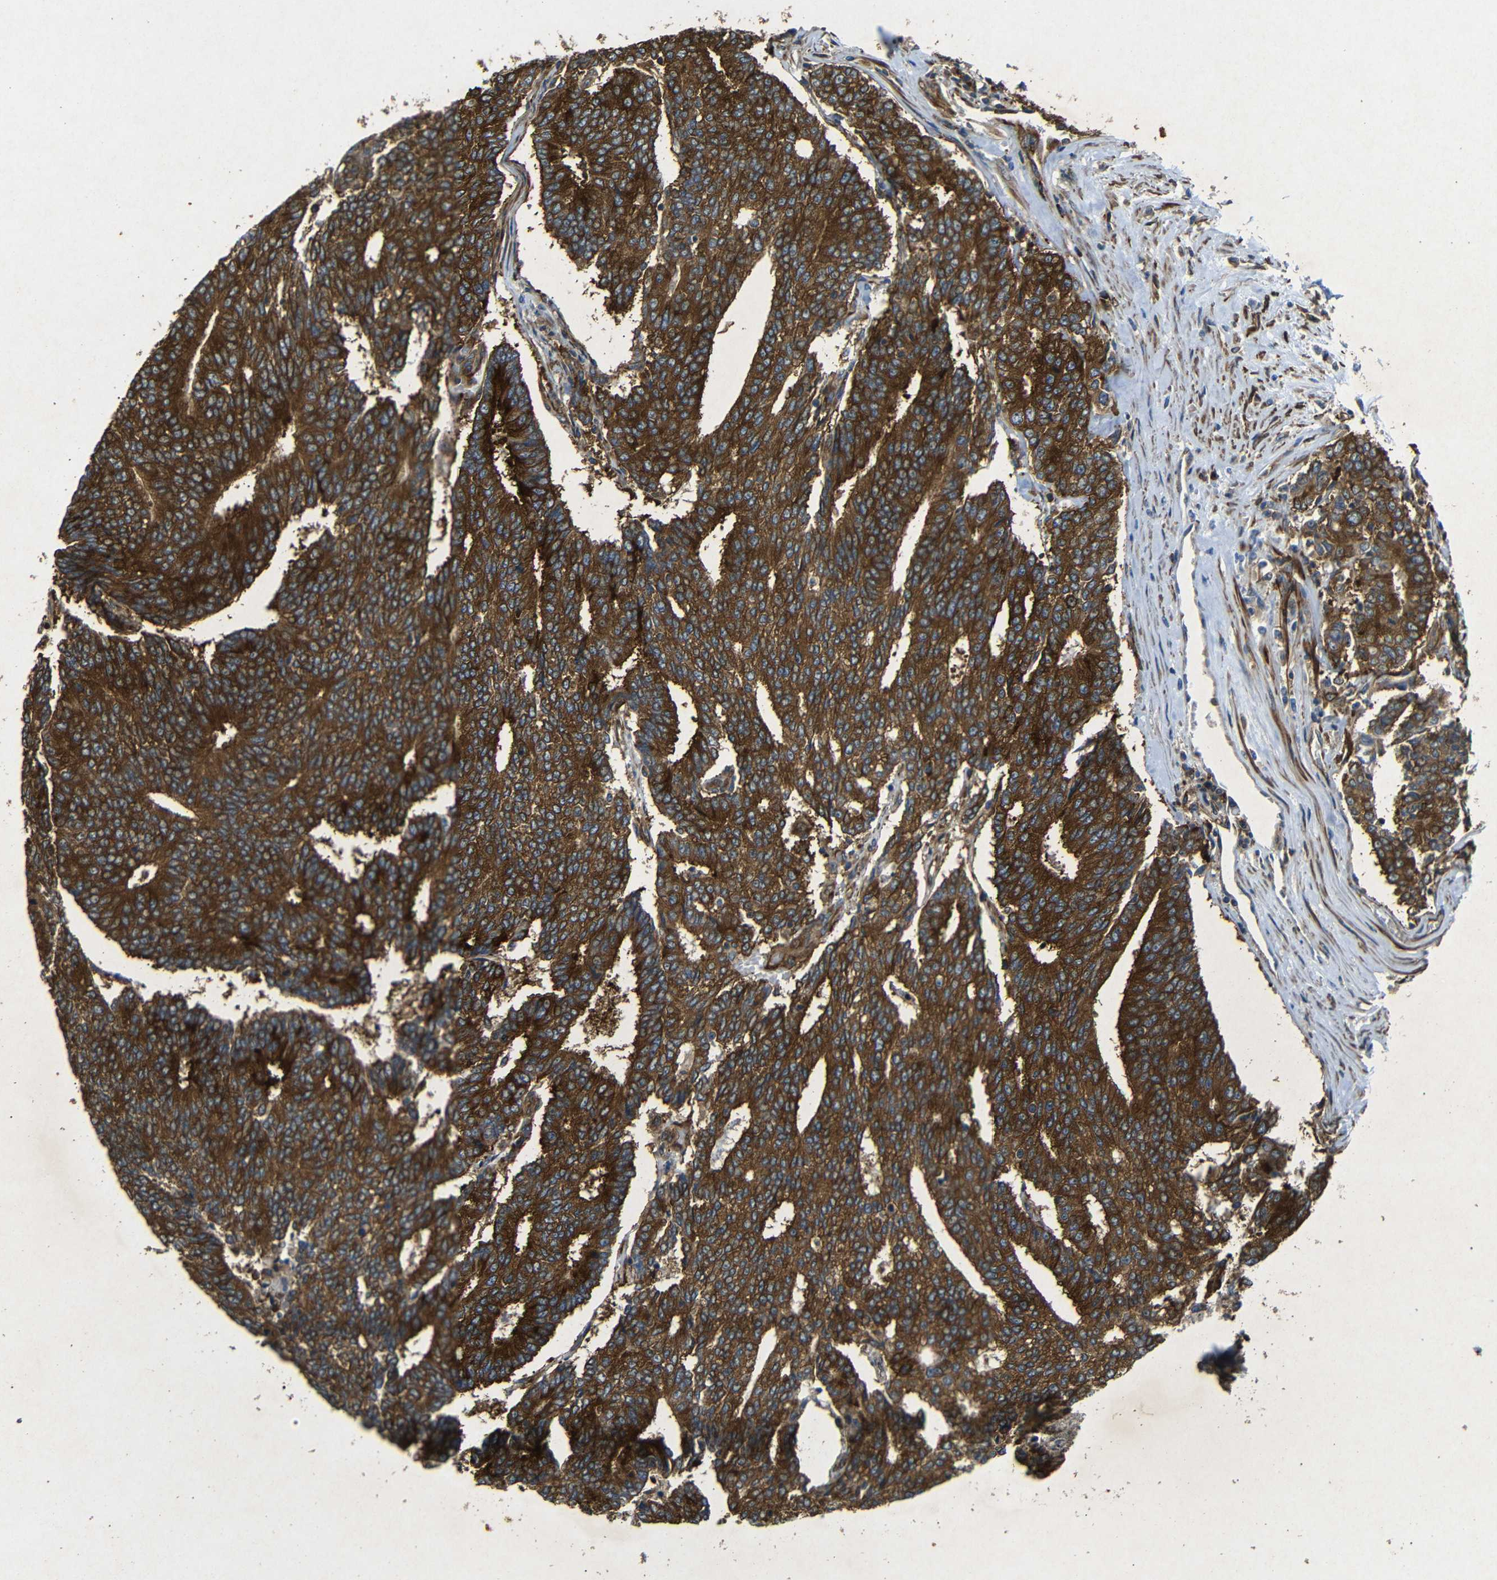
{"staining": {"intensity": "strong", "quantity": ">75%", "location": "cytoplasmic/membranous"}, "tissue": "prostate cancer", "cell_type": "Tumor cells", "image_type": "cancer", "snomed": [{"axis": "morphology", "description": "Normal tissue, NOS"}, {"axis": "morphology", "description": "Adenocarcinoma, High grade"}, {"axis": "topography", "description": "Prostate"}, {"axis": "topography", "description": "Seminal veicle"}], "caption": "Immunohistochemical staining of adenocarcinoma (high-grade) (prostate) demonstrates high levels of strong cytoplasmic/membranous staining in approximately >75% of tumor cells.", "gene": "BTF3", "patient": {"sex": "male", "age": 55}}